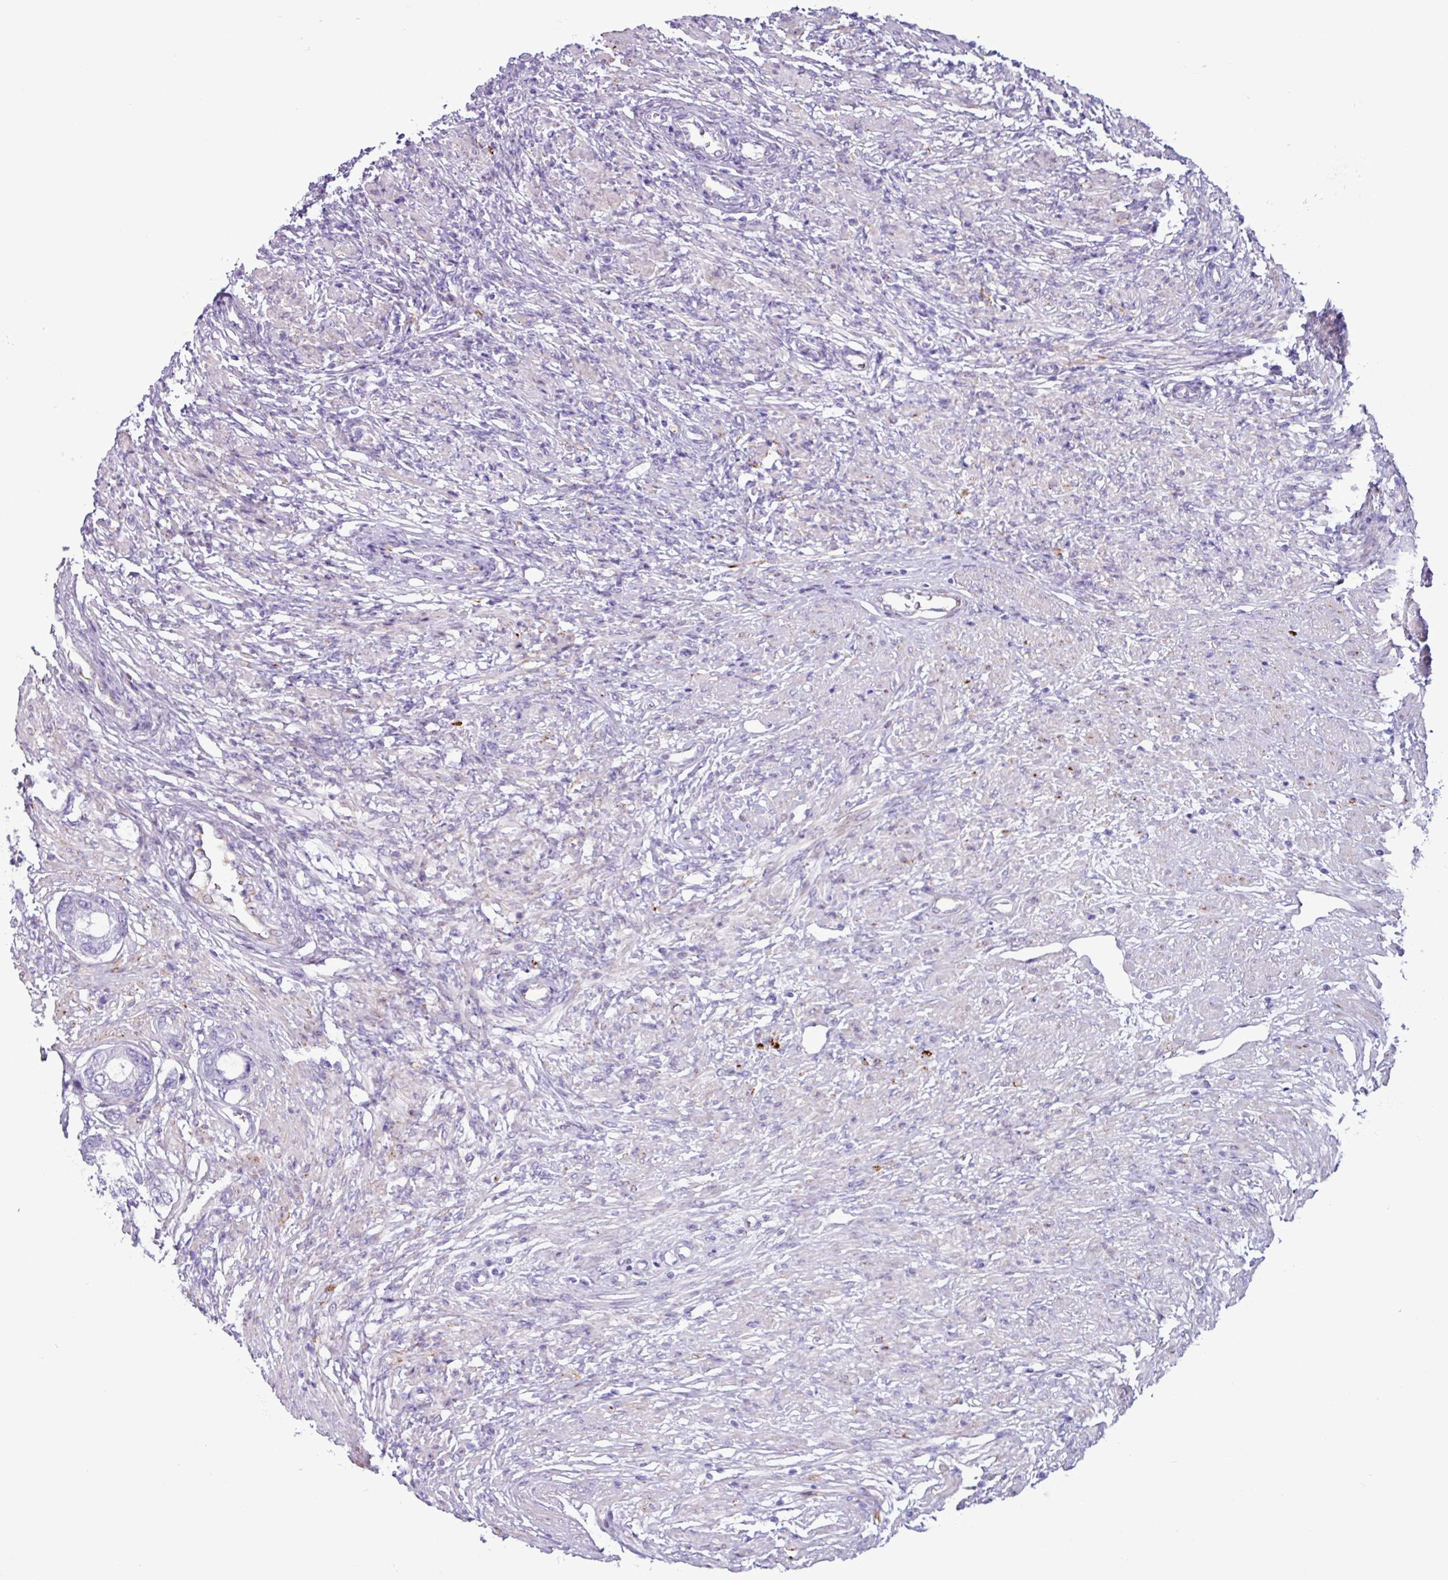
{"staining": {"intensity": "negative", "quantity": "none", "location": "none"}, "tissue": "prostate cancer", "cell_type": "Tumor cells", "image_type": "cancer", "snomed": [{"axis": "morphology", "description": "Adenocarcinoma, High grade"}, {"axis": "topography", "description": "Prostate"}], "caption": "An image of human adenocarcinoma (high-grade) (prostate) is negative for staining in tumor cells.", "gene": "PPP1R35", "patient": {"sex": "male", "age": 69}}